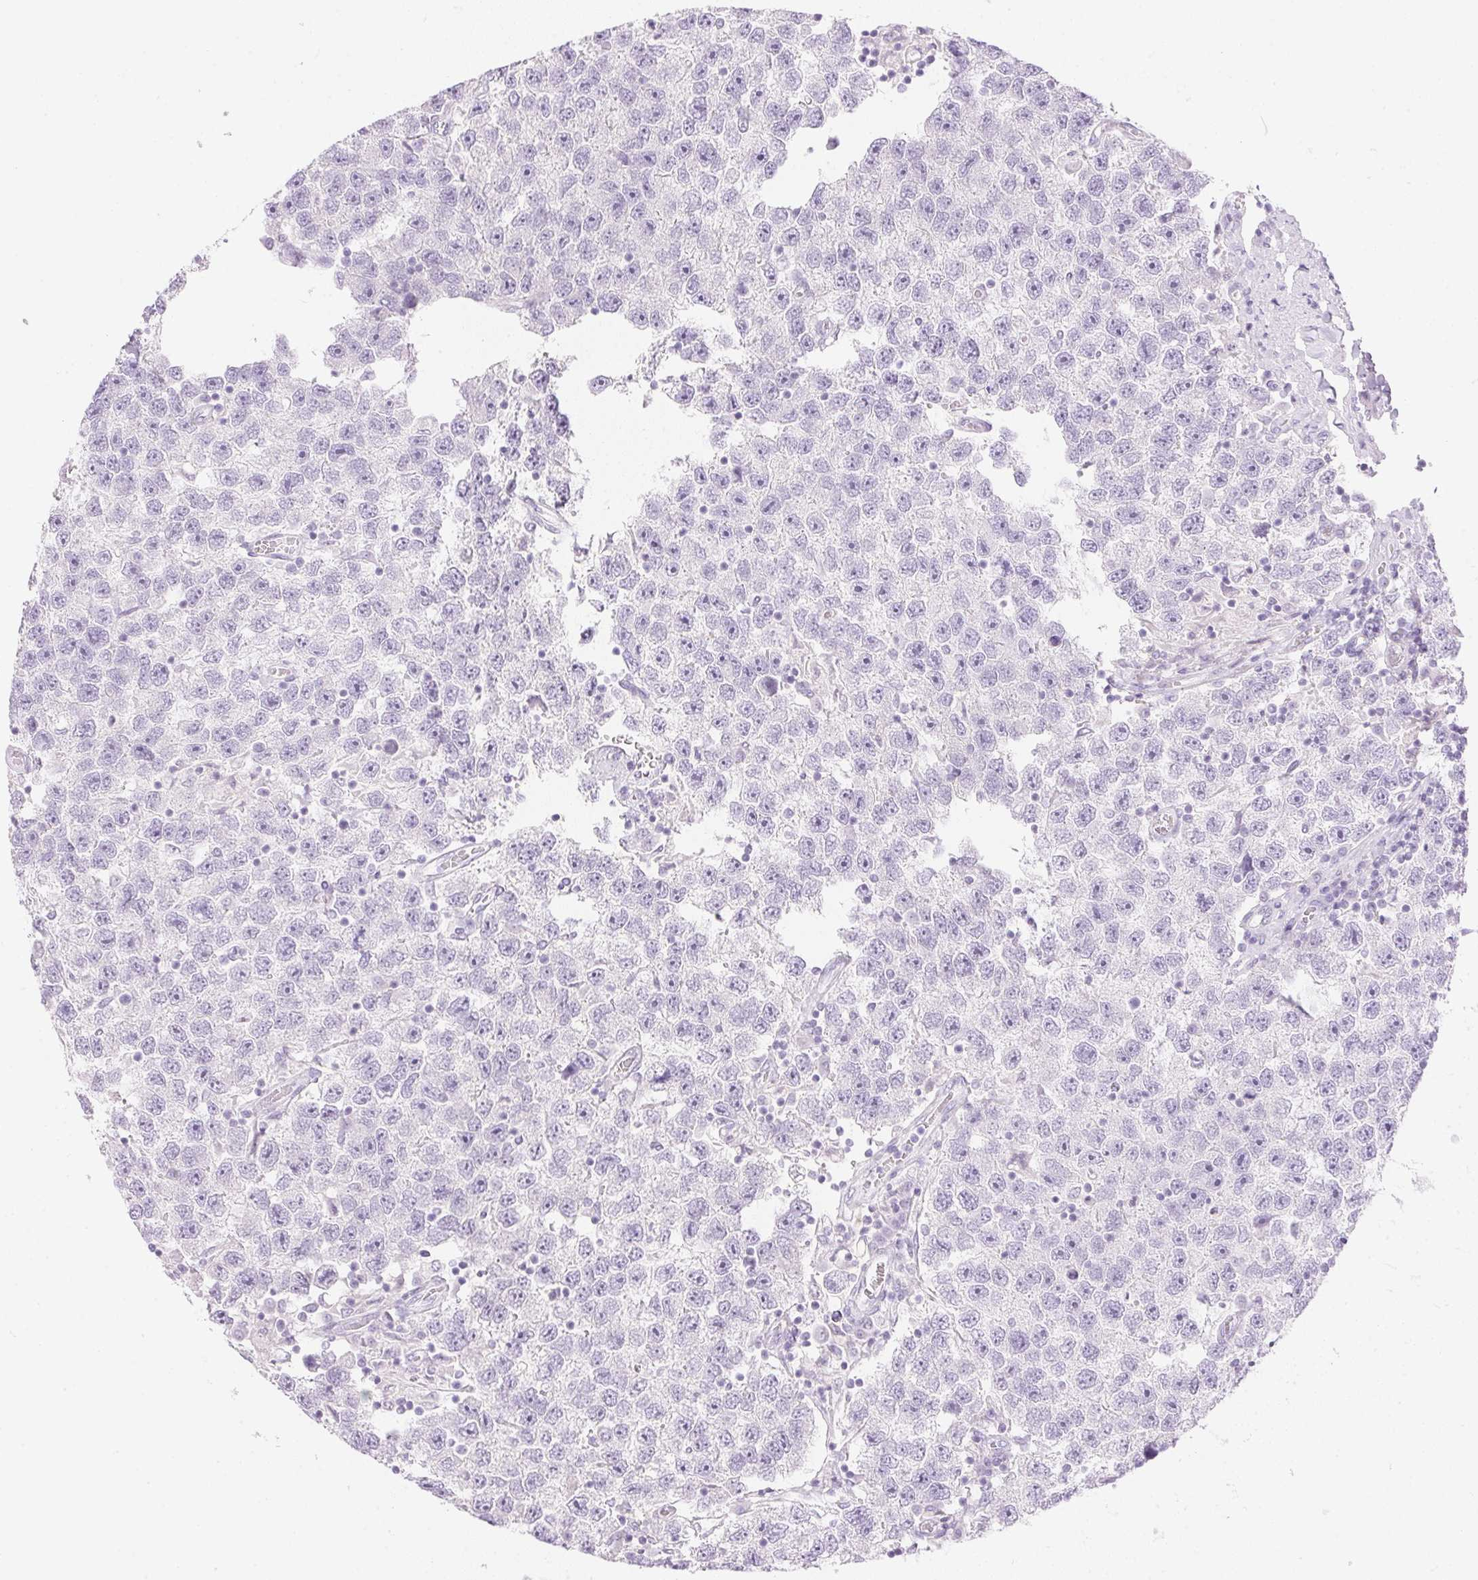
{"staining": {"intensity": "negative", "quantity": "none", "location": "none"}, "tissue": "testis cancer", "cell_type": "Tumor cells", "image_type": "cancer", "snomed": [{"axis": "morphology", "description": "Seminoma, NOS"}, {"axis": "topography", "description": "Testis"}], "caption": "The IHC image has no significant staining in tumor cells of testis cancer (seminoma) tissue.", "gene": "CTRL", "patient": {"sex": "male", "age": 26}}